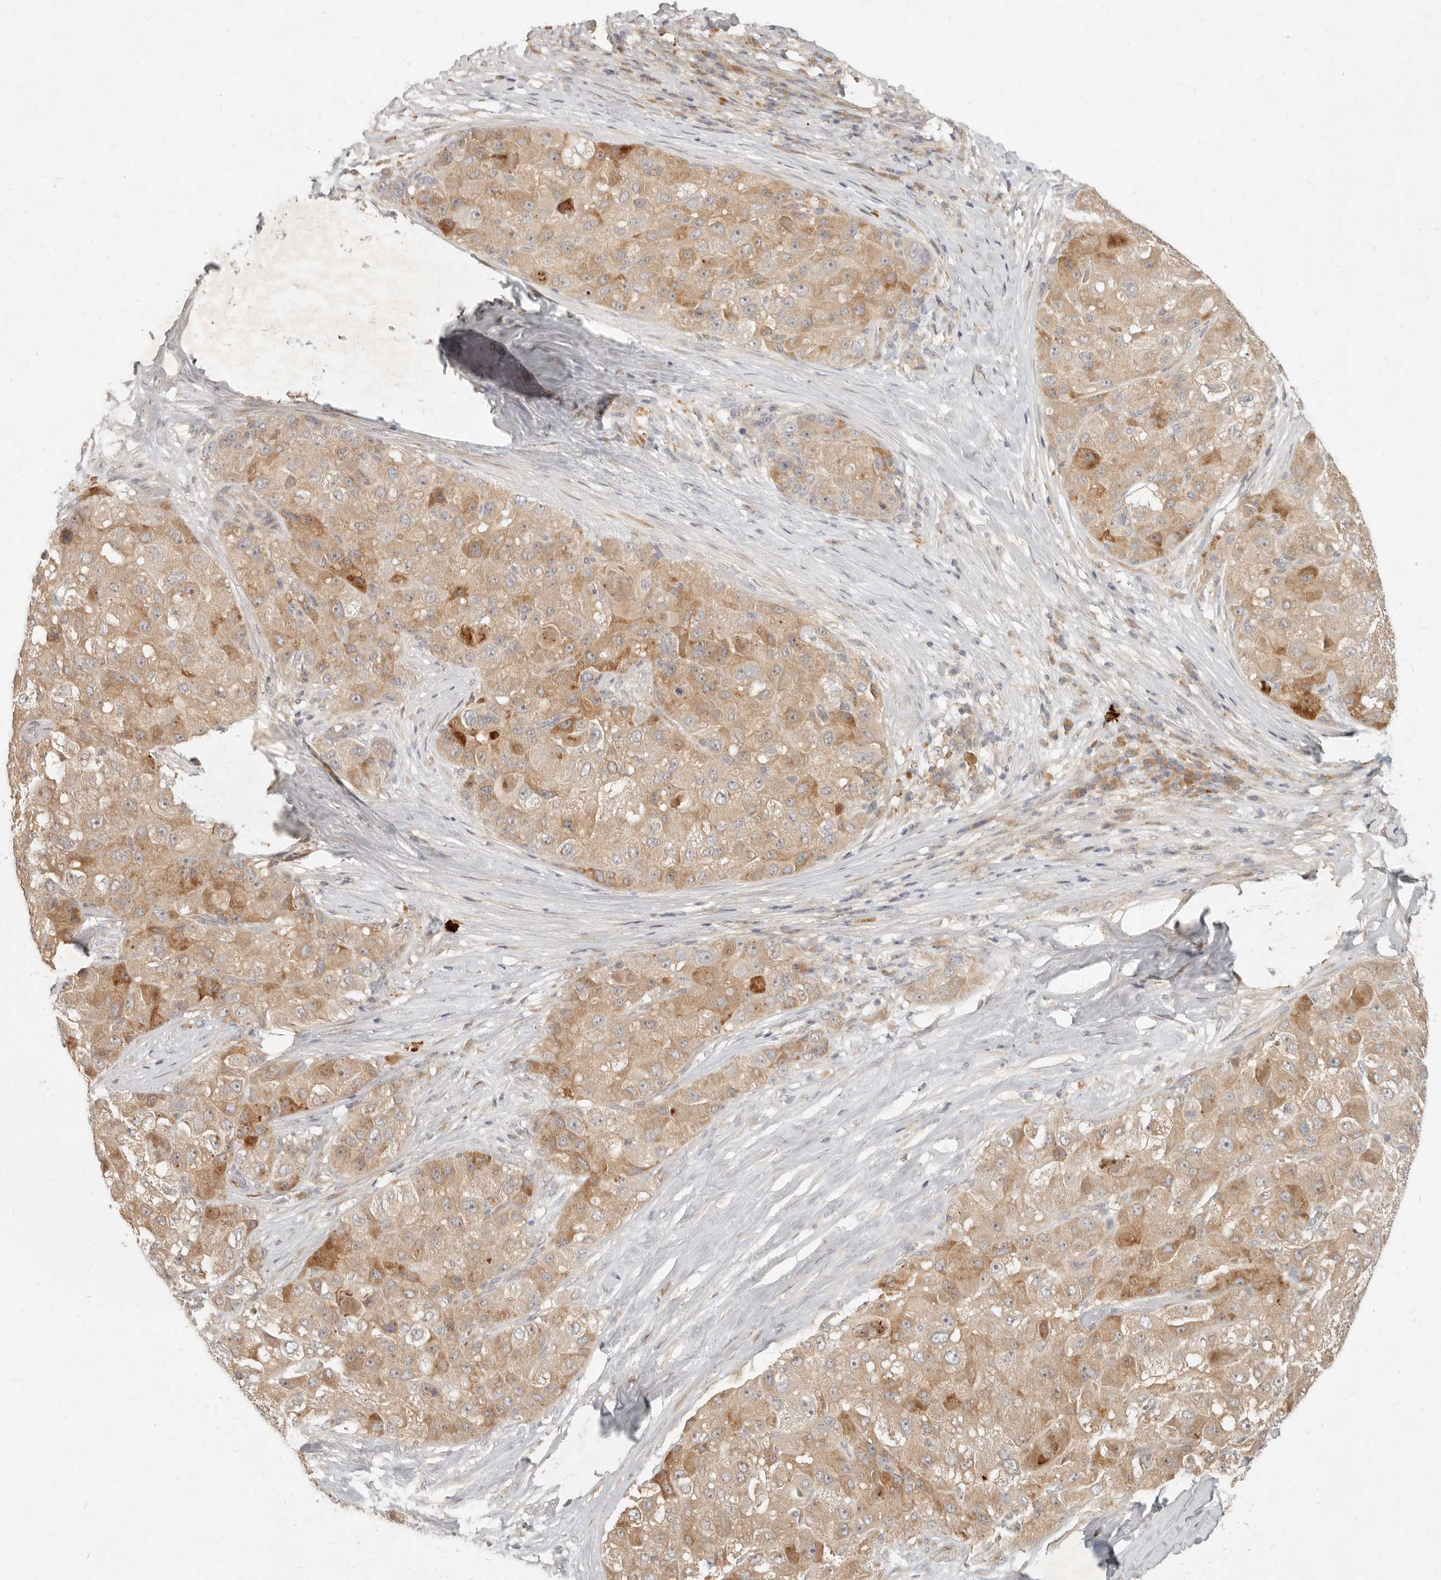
{"staining": {"intensity": "moderate", "quantity": "25%-75%", "location": "cytoplasmic/membranous"}, "tissue": "liver cancer", "cell_type": "Tumor cells", "image_type": "cancer", "snomed": [{"axis": "morphology", "description": "Carcinoma, Hepatocellular, NOS"}, {"axis": "topography", "description": "Liver"}], "caption": "High-power microscopy captured an immunohistochemistry photomicrograph of liver cancer, revealing moderate cytoplasmic/membranous positivity in about 25%-75% of tumor cells. (Stains: DAB (3,3'-diaminobenzidine) in brown, nuclei in blue, Microscopy: brightfield microscopy at high magnification).", "gene": "UBXN11", "patient": {"sex": "male", "age": 80}}